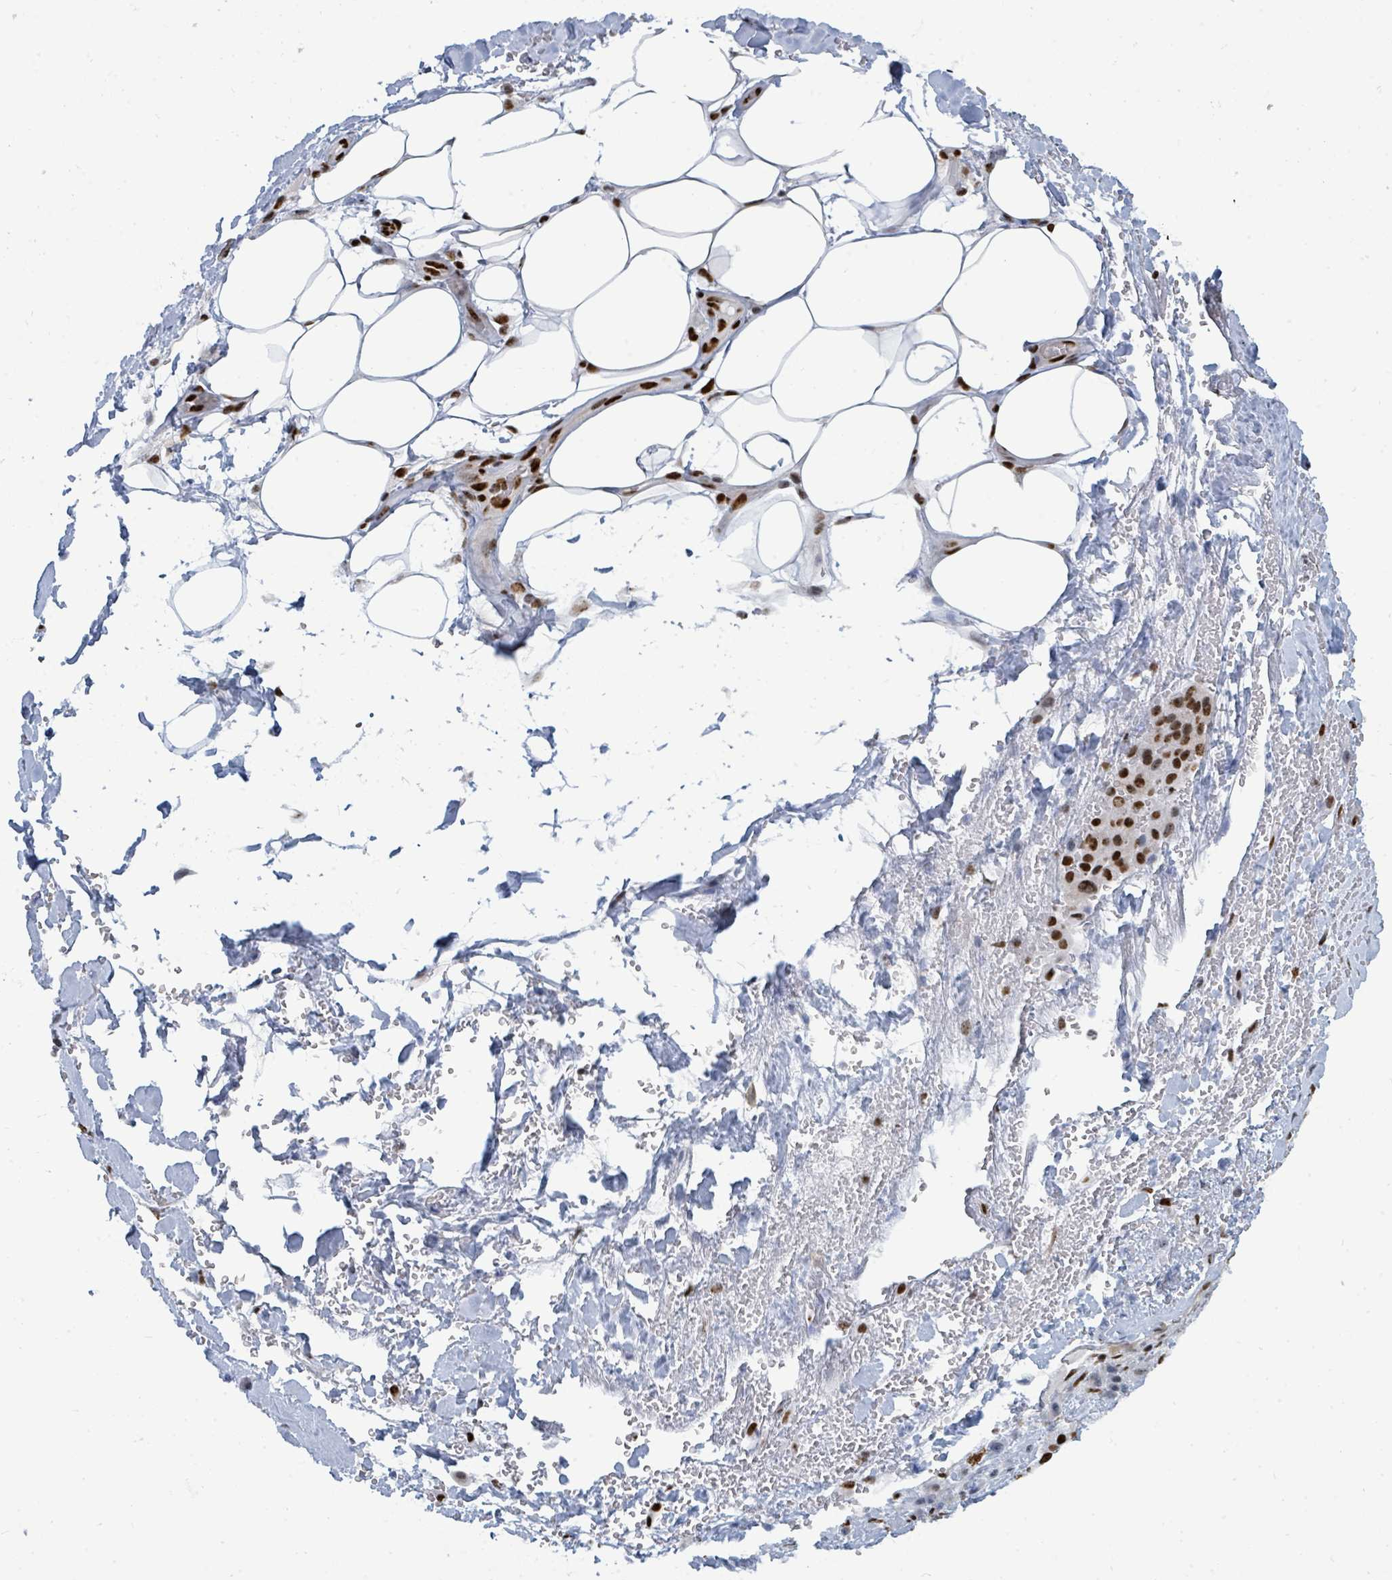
{"staining": {"intensity": "strong", "quantity": "25%-75%", "location": "nuclear"}, "tissue": "melanoma", "cell_type": "Tumor cells", "image_type": "cancer", "snomed": [{"axis": "morphology", "description": "Malignant melanoma, Metastatic site"}, {"axis": "topography", "description": "Smooth muscle"}], "caption": "Immunohistochemical staining of human melanoma demonstrates high levels of strong nuclear staining in about 25%-75% of tumor cells.", "gene": "SUMO4", "patient": {"sex": "male", "age": 41}}